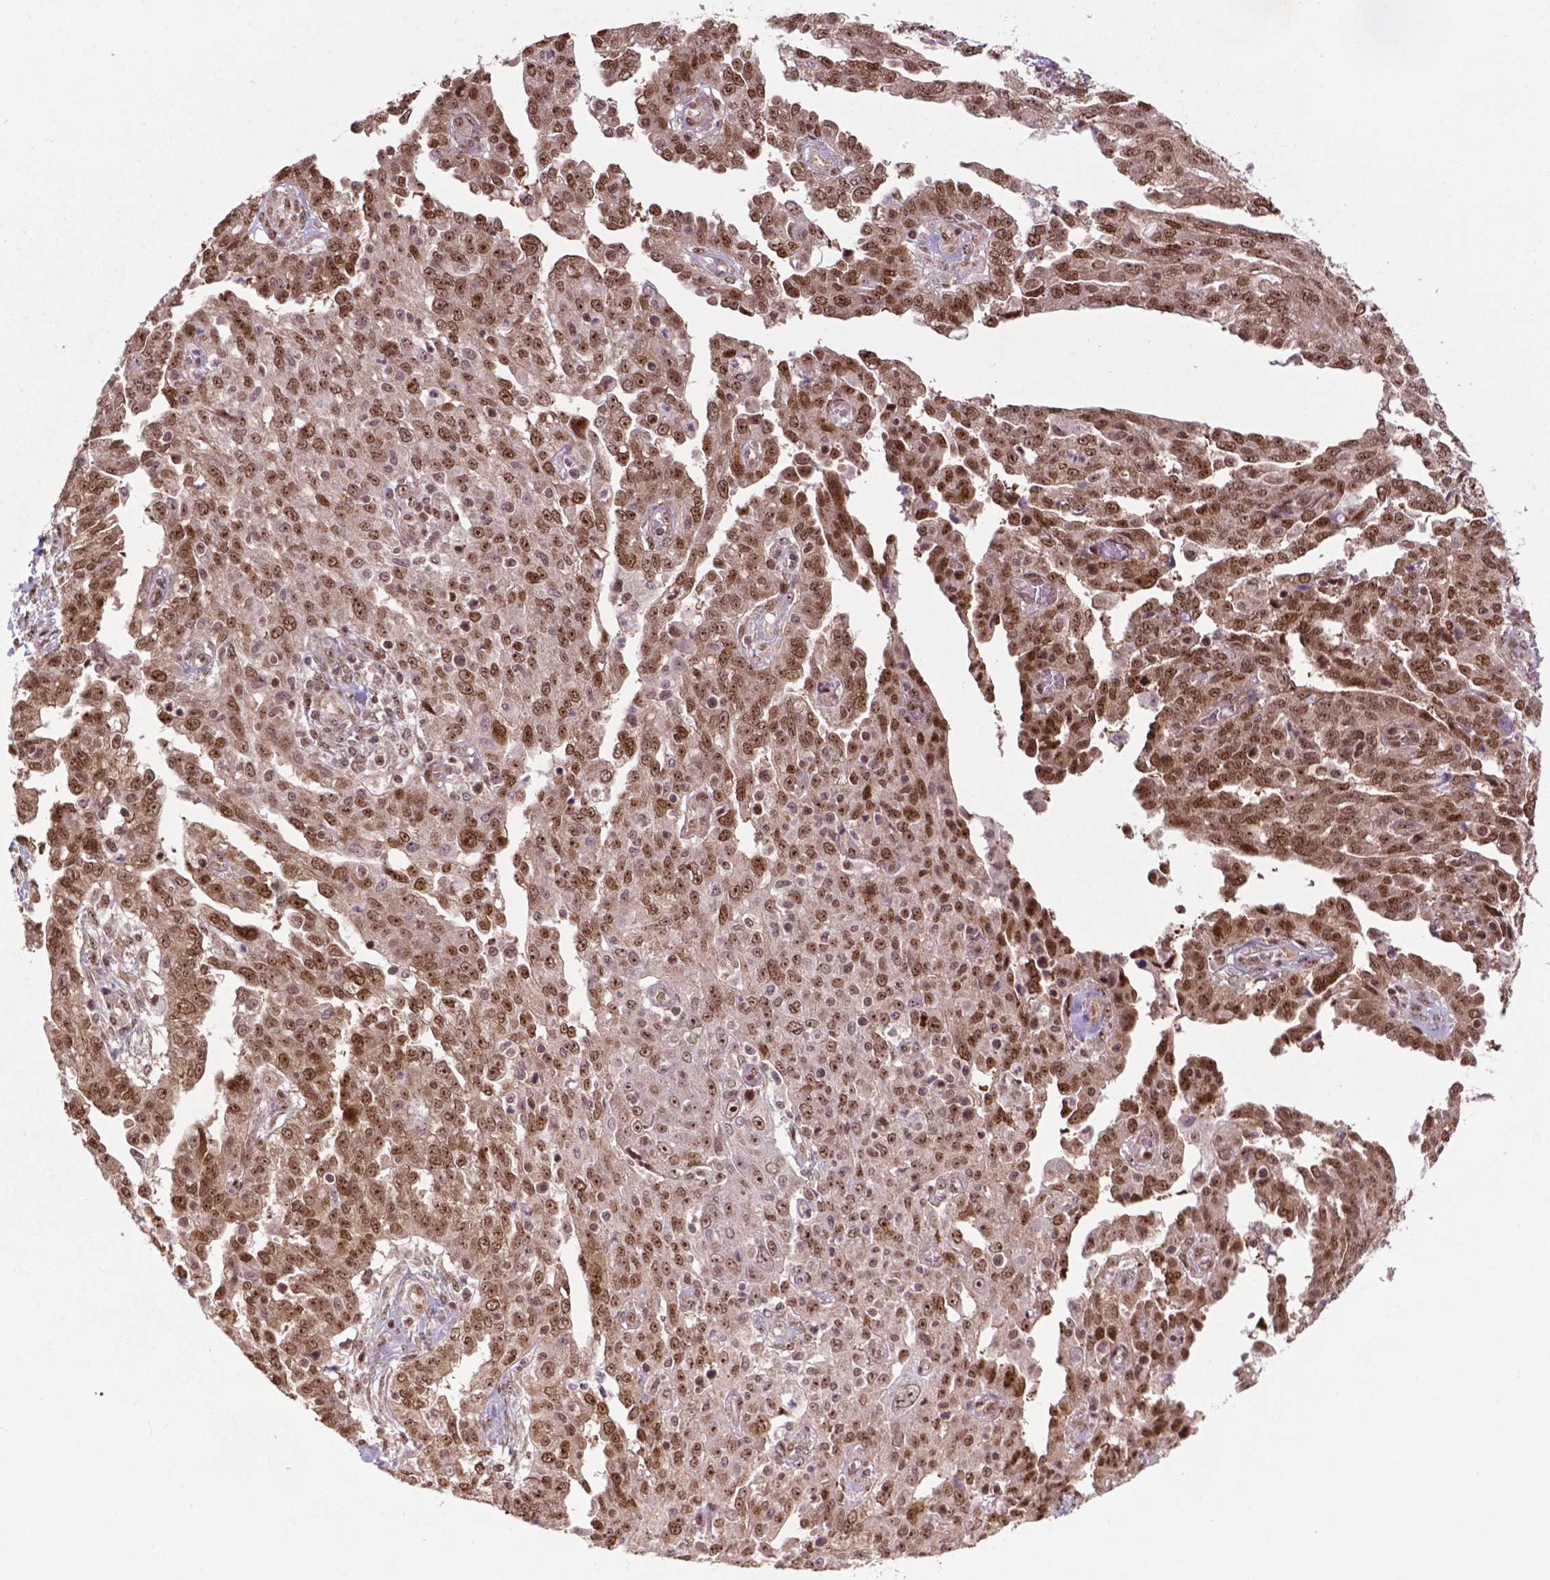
{"staining": {"intensity": "moderate", "quantity": ">75%", "location": "cytoplasmic/membranous,nuclear"}, "tissue": "ovarian cancer", "cell_type": "Tumor cells", "image_type": "cancer", "snomed": [{"axis": "morphology", "description": "Cystadenocarcinoma, serous, NOS"}, {"axis": "topography", "description": "Ovary"}], "caption": "IHC micrograph of ovarian serous cystadenocarcinoma stained for a protein (brown), which reveals medium levels of moderate cytoplasmic/membranous and nuclear expression in about >75% of tumor cells.", "gene": "CSNK2A1", "patient": {"sex": "female", "age": 67}}